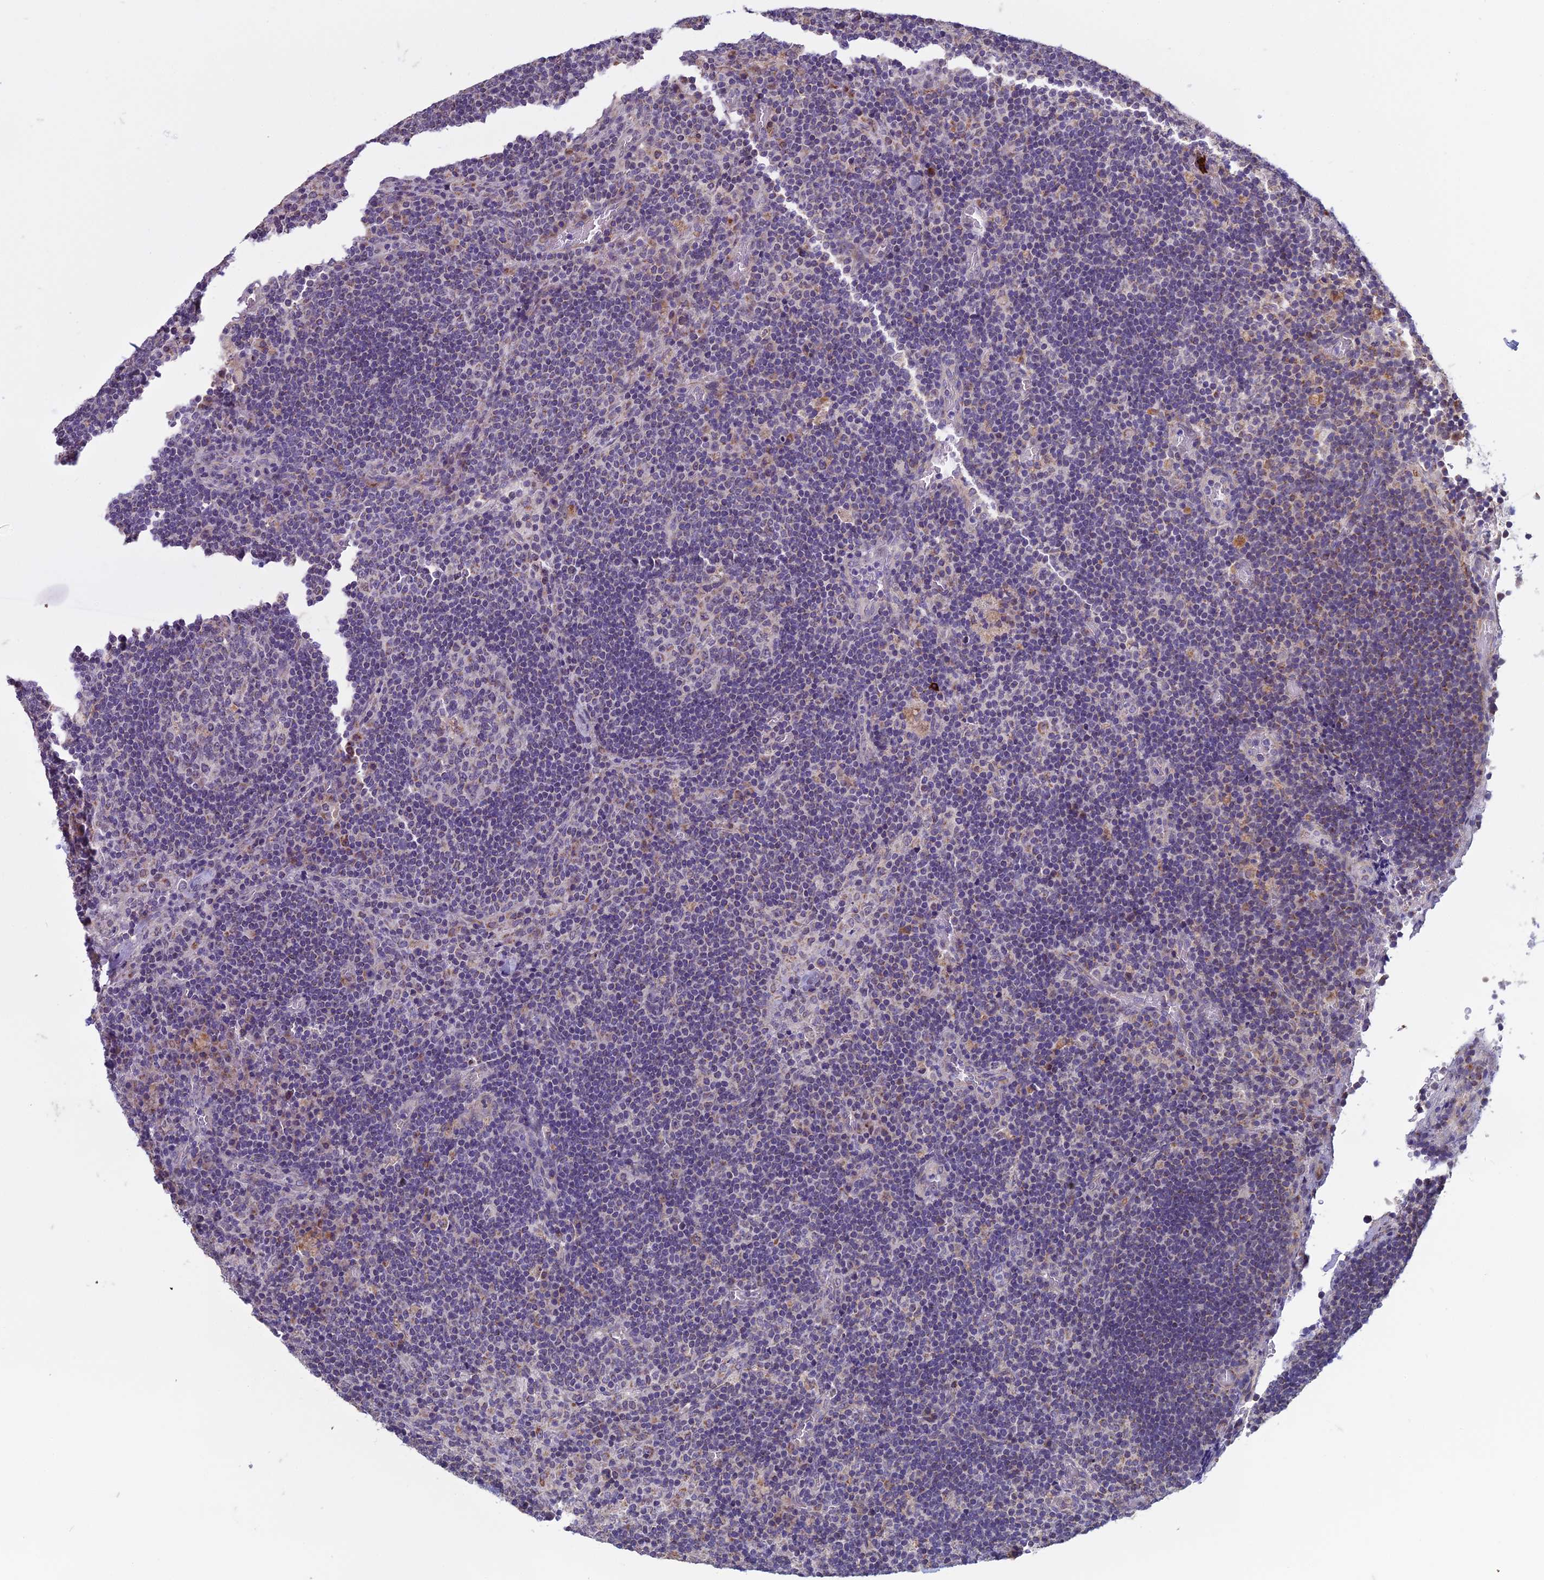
{"staining": {"intensity": "negative", "quantity": "none", "location": "none"}, "tissue": "lymph node", "cell_type": "Germinal center cells", "image_type": "normal", "snomed": [{"axis": "morphology", "description": "Normal tissue, NOS"}, {"axis": "topography", "description": "Lymph node"}], "caption": "The image displays no significant positivity in germinal center cells of lymph node.", "gene": "DUS2", "patient": {"sex": "male", "age": 58}}